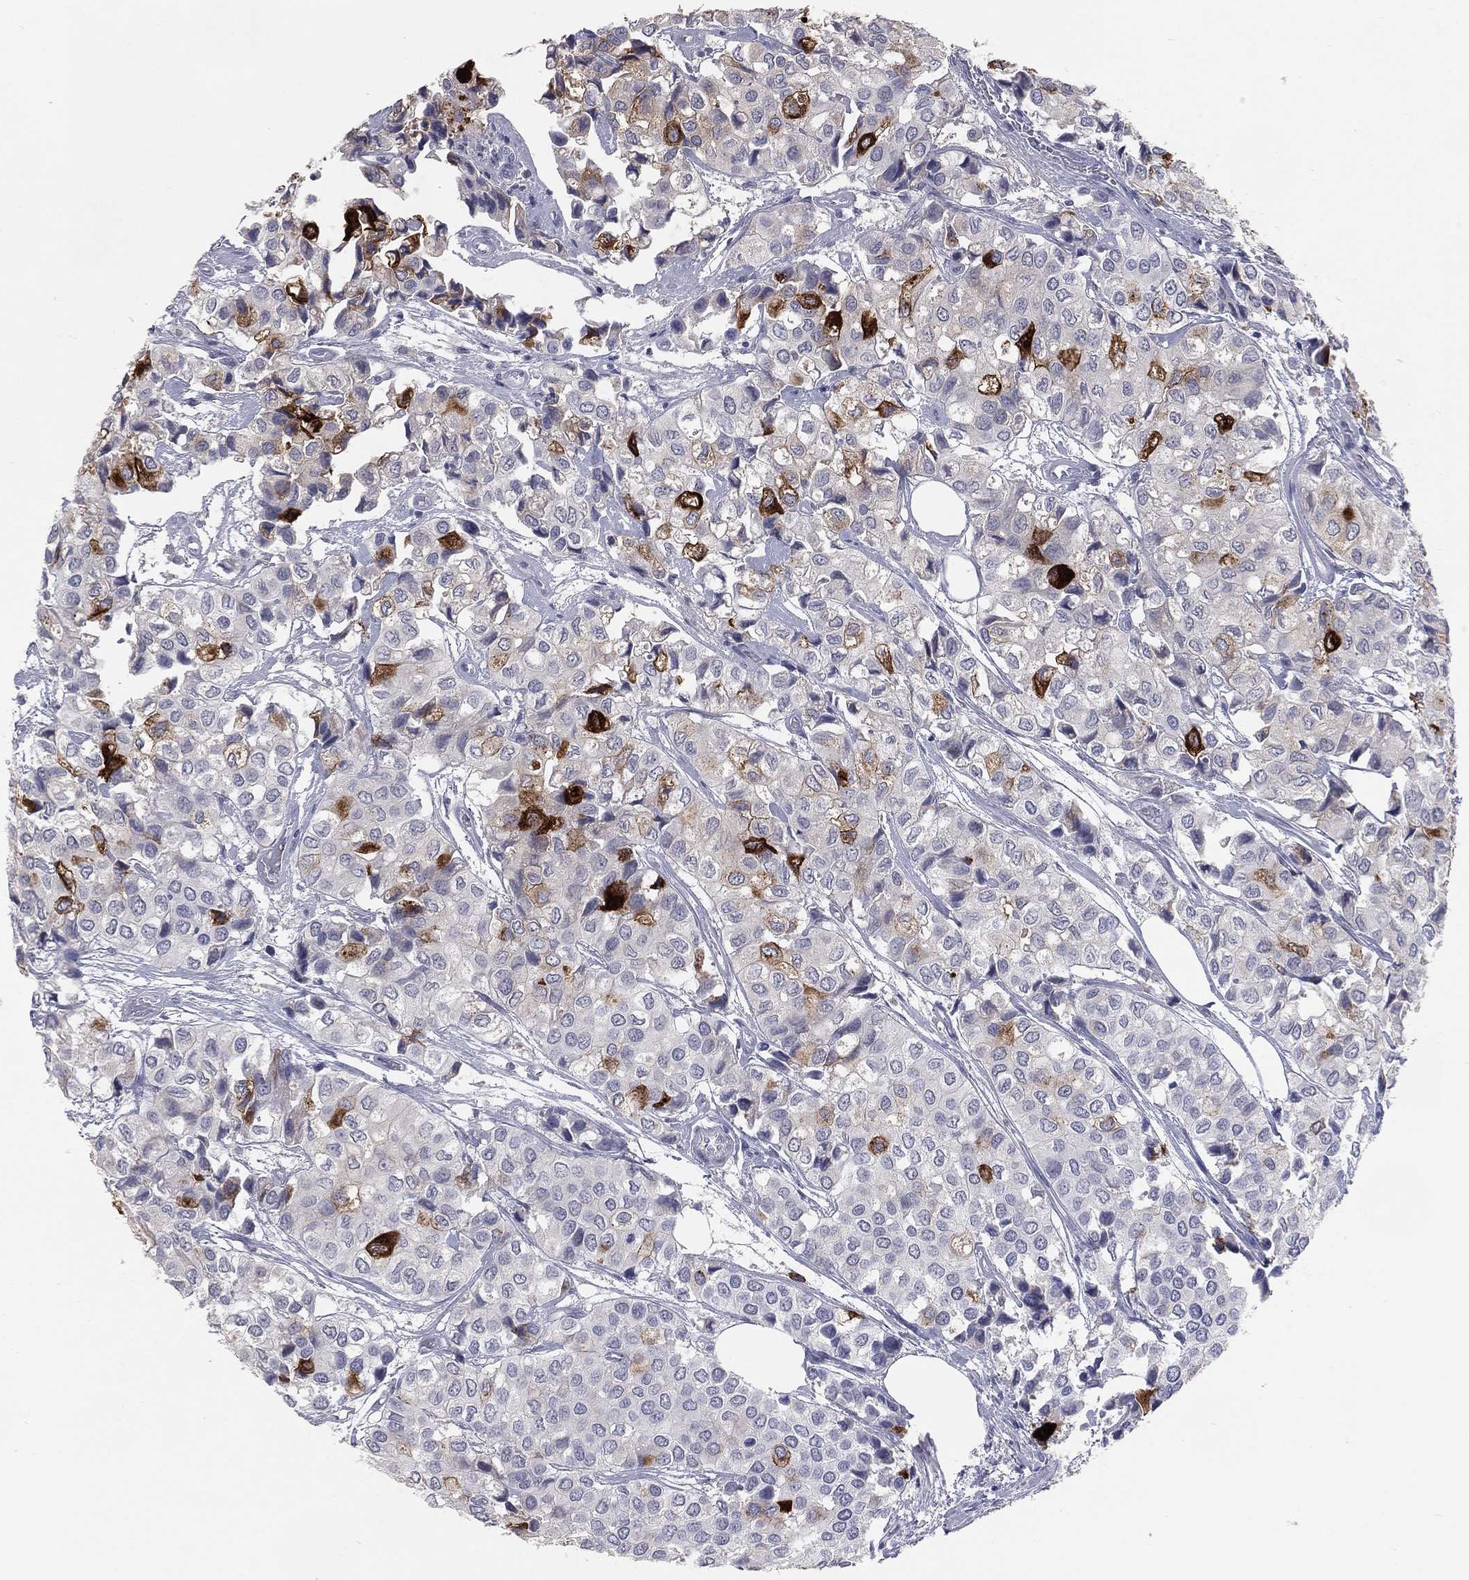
{"staining": {"intensity": "strong", "quantity": "<25%", "location": "cytoplasmic/membranous"}, "tissue": "urothelial cancer", "cell_type": "Tumor cells", "image_type": "cancer", "snomed": [{"axis": "morphology", "description": "Urothelial carcinoma, High grade"}, {"axis": "topography", "description": "Urinary bladder"}], "caption": "Approximately <25% of tumor cells in human urothelial cancer exhibit strong cytoplasmic/membranous protein positivity as visualized by brown immunohistochemical staining.", "gene": "DMKN", "patient": {"sex": "male", "age": 73}}